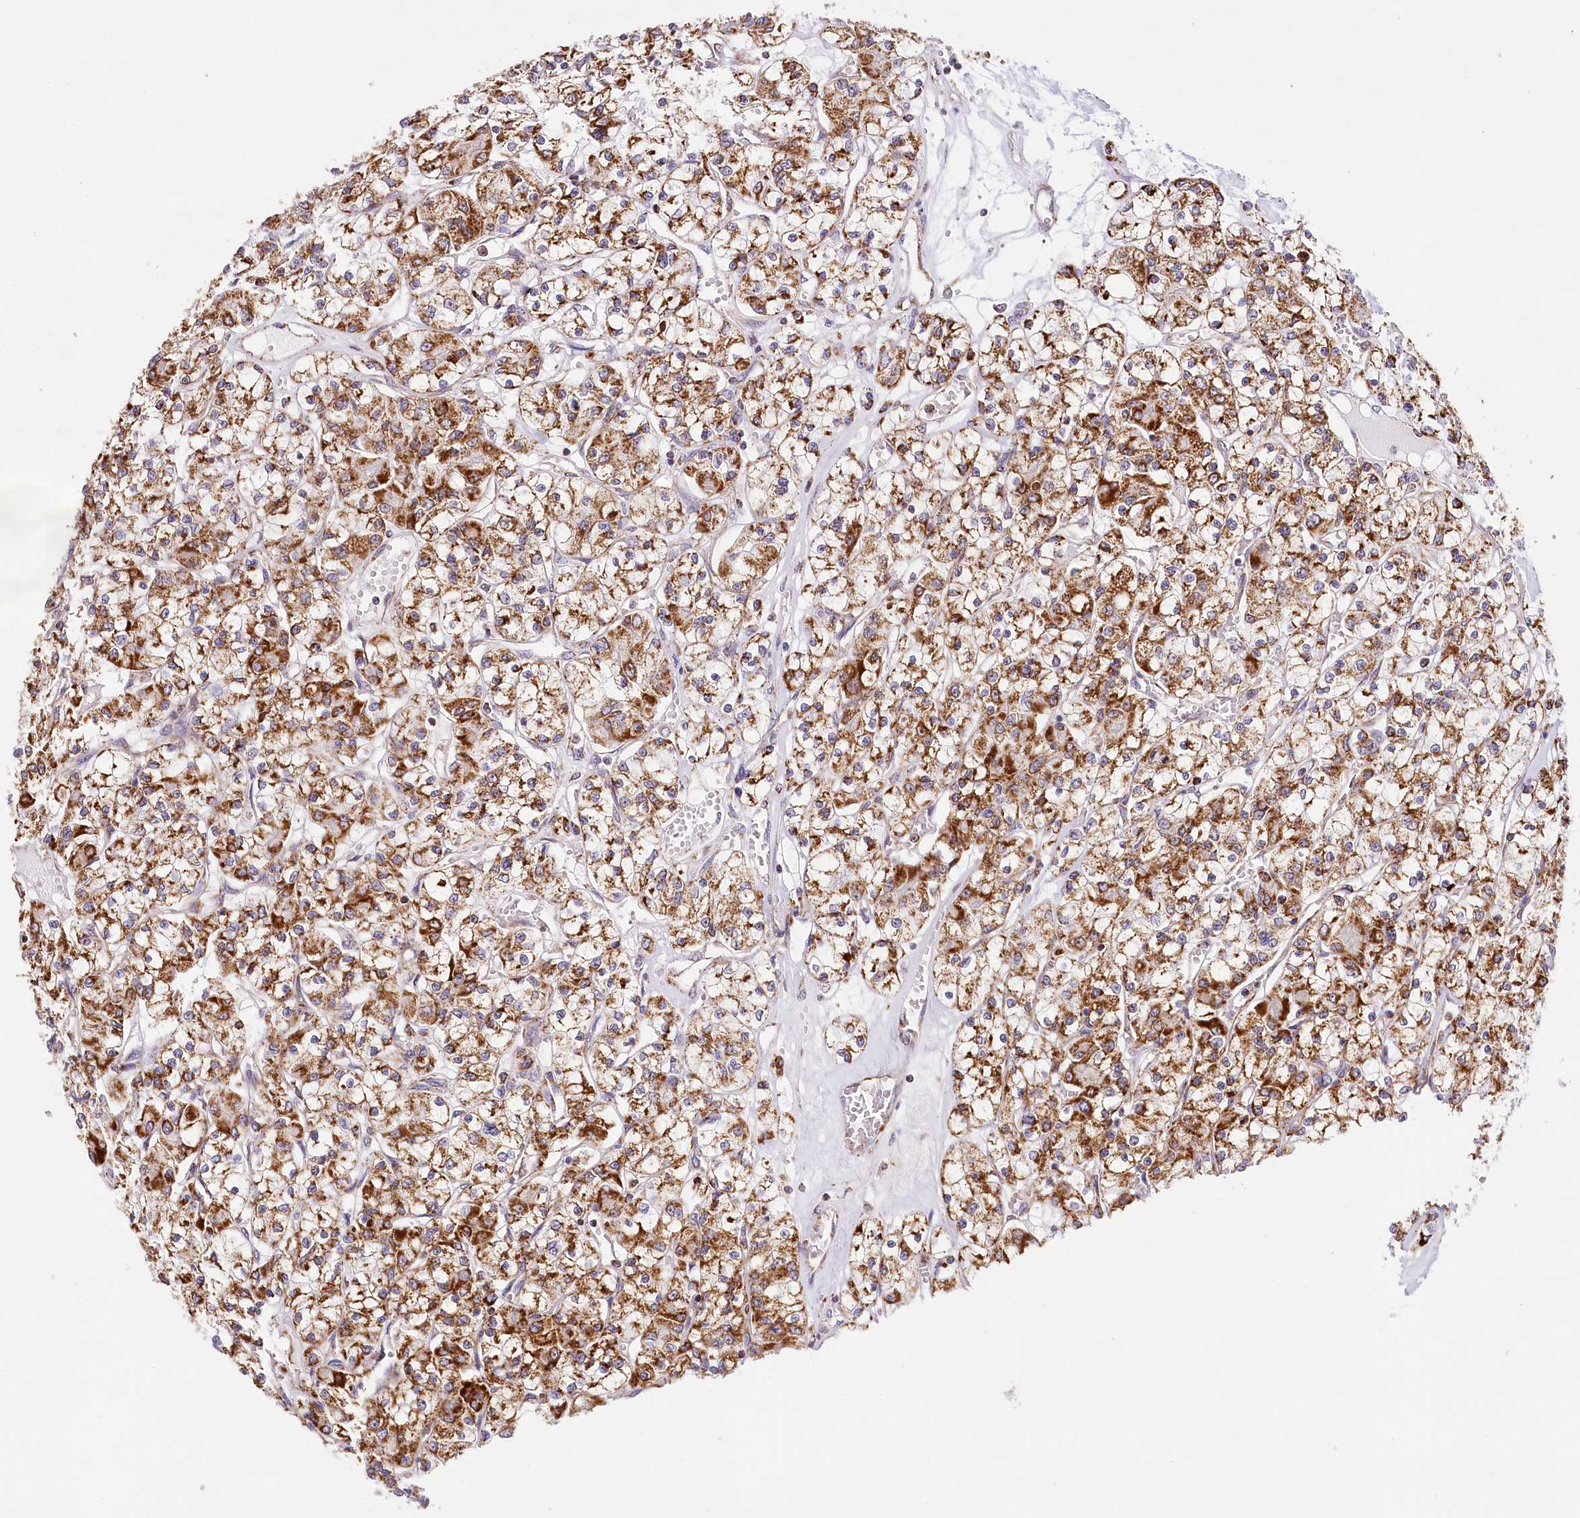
{"staining": {"intensity": "strong", "quantity": ">75%", "location": "cytoplasmic/membranous"}, "tissue": "renal cancer", "cell_type": "Tumor cells", "image_type": "cancer", "snomed": [{"axis": "morphology", "description": "Adenocarcinoma, NOS"}, {"axis": "topography", "description": "Kidney"}], "caption": "Protein expression analysis of human renal adenocarcinoma reveals strong cytoplasmic/membranous positivity in about >75% of tumor cells.", "gene": "LSS", "patient": {"sex": "female", "age": 59}}